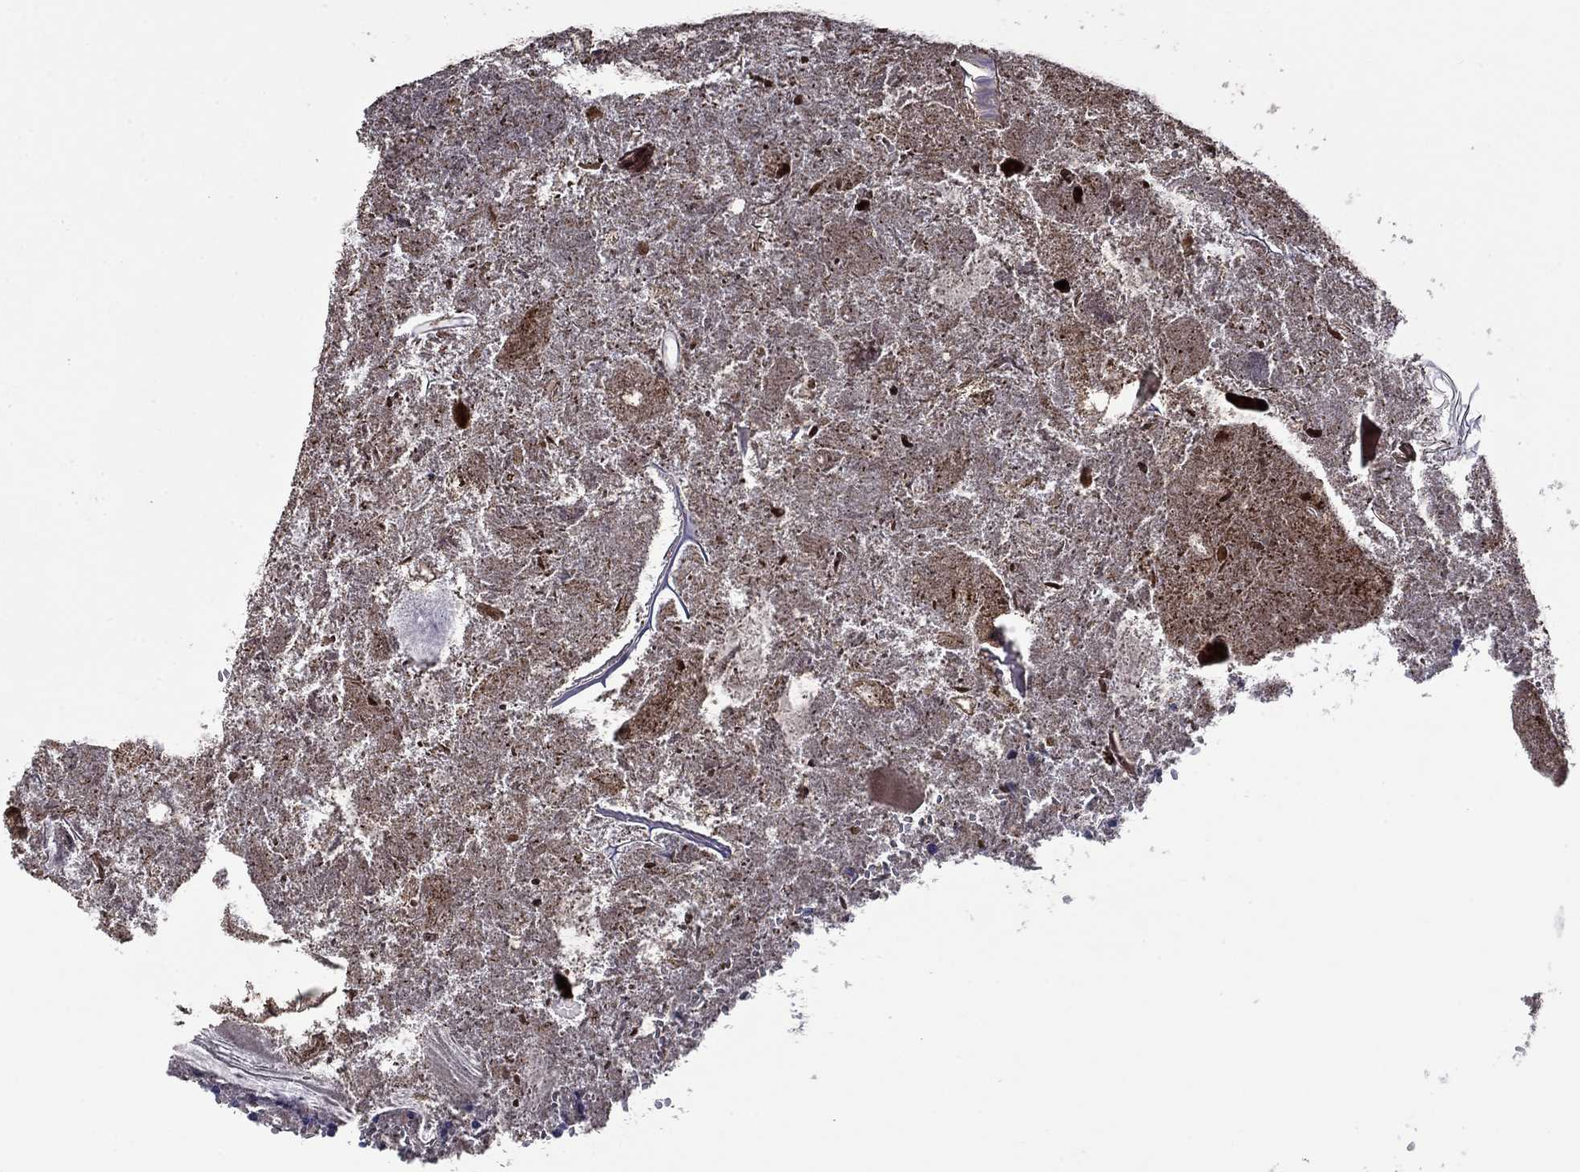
{"staining": {"intensity": "weak", "quantity": "25%-75%", "location": "cytoplasmic/membranous"}, "tissue": "appendix", "cell_type": "Glandular cells", "image_type": "normal", "snomed": [{"axis": "morphology", "description": "Normal tissue, NOS"}, {"axis": "topography", "description": "Appendix"}], "caption": "Appendix stained for a protein shows weak cytoplasmic/membranous positivity in glandular cells. (Stains: DAB (3,3'-diaminobenzidine) in brown, nuclei in blue, Microscopy: brightfield microscopy at high magnification).", "gene": "NSMF", "patient": {"sex": "female", "age": 23}}